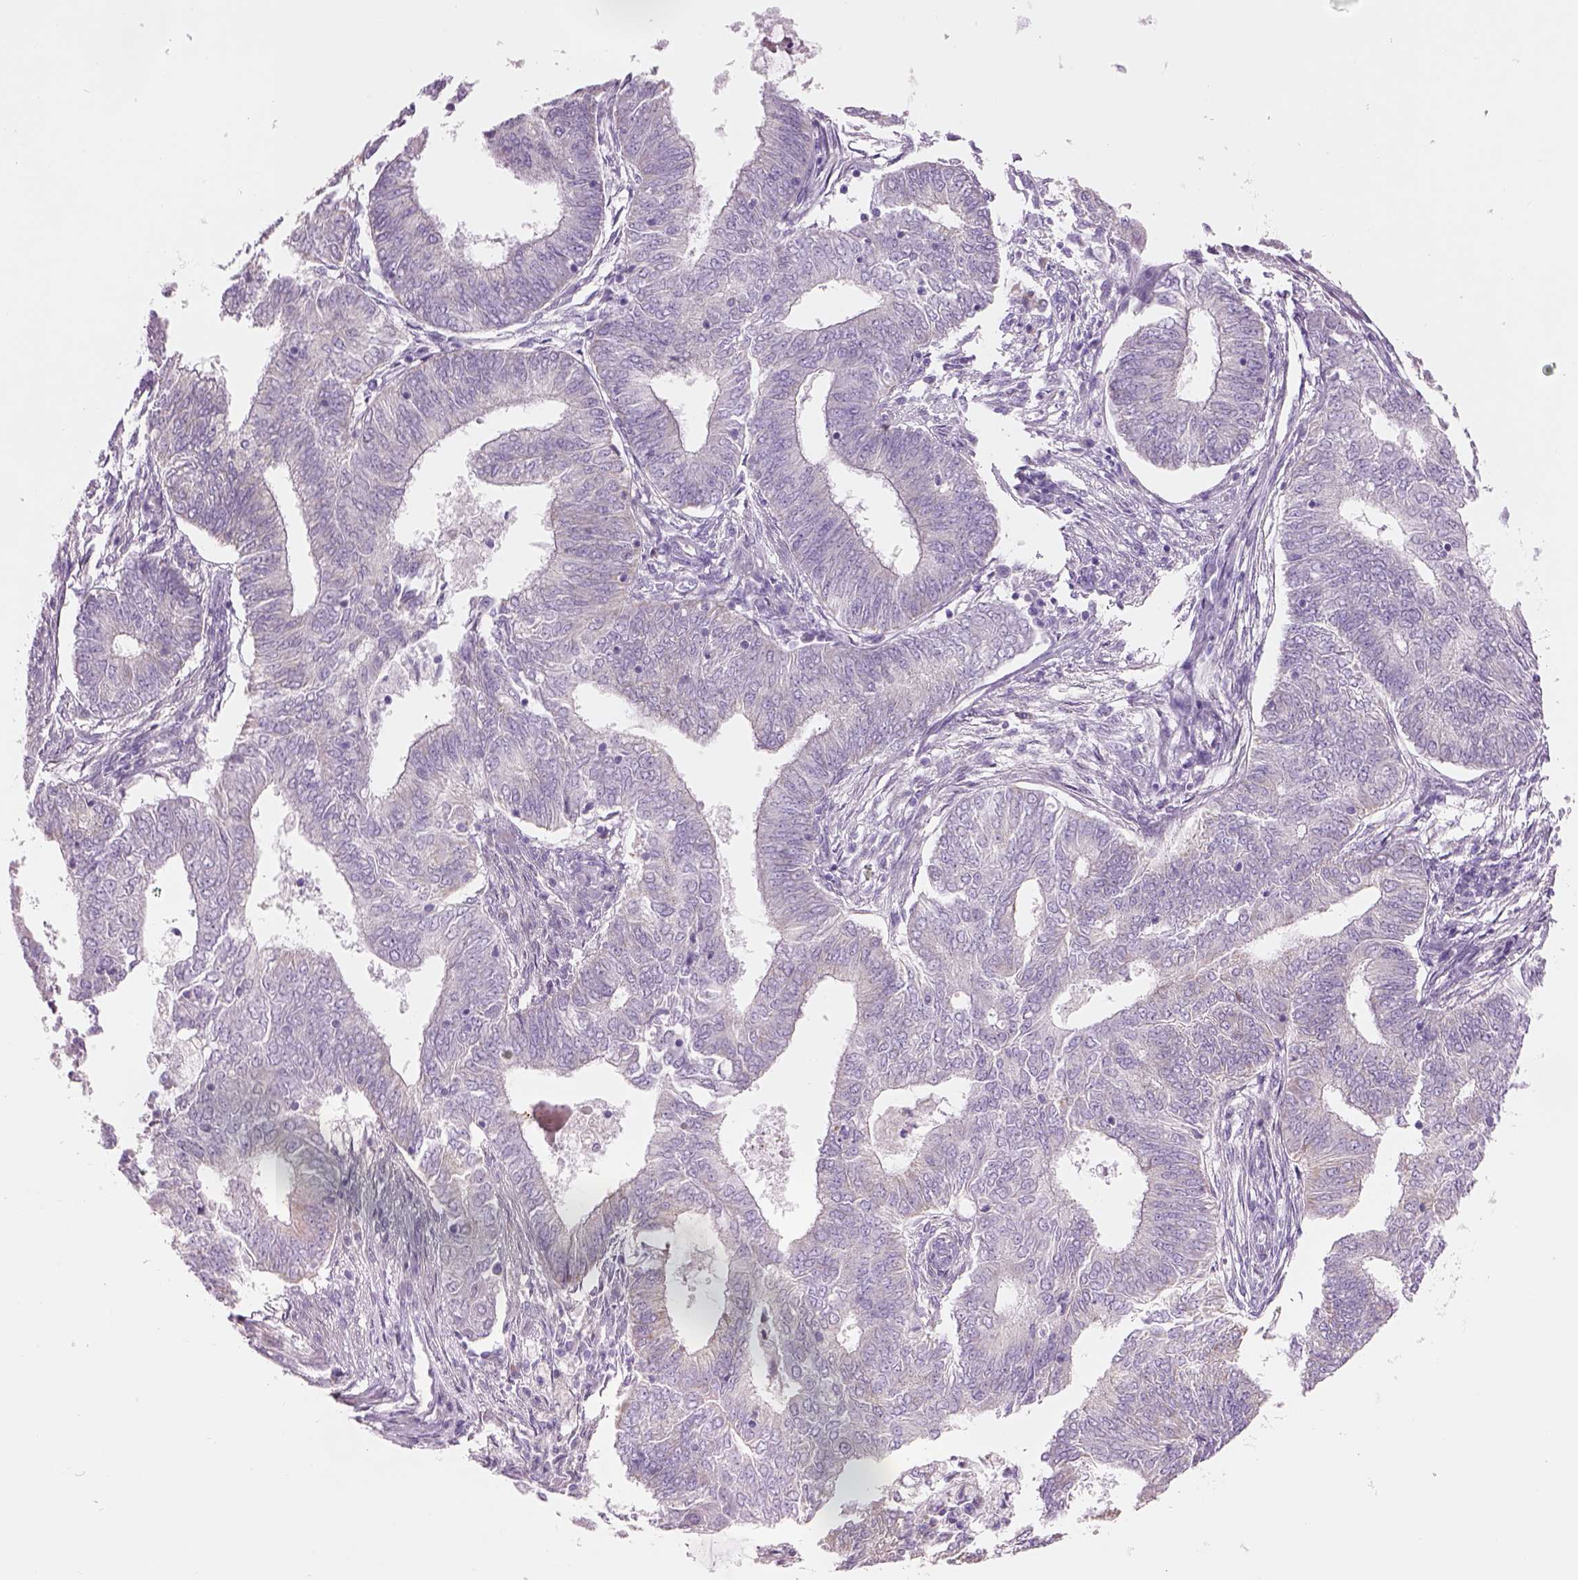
{"staining": {"intensity": "negative", "quantity": "none", "location": "none"}, "tissue": "endometrial cancer", "cell_type": "Tumor cells", "image_type": "cancer", "snomed": [{"axis": "morphology", "description": "Adenocarcinoma, NOS"}, {"axis": "topography", "description": "Endometrium"}], "caption": "The IHC photomicrograph has no significant positivity in tumor cells of endometrial cancer tissue.", "gene": "IFT52", "patient": {"sex": "female", "age": 62}}